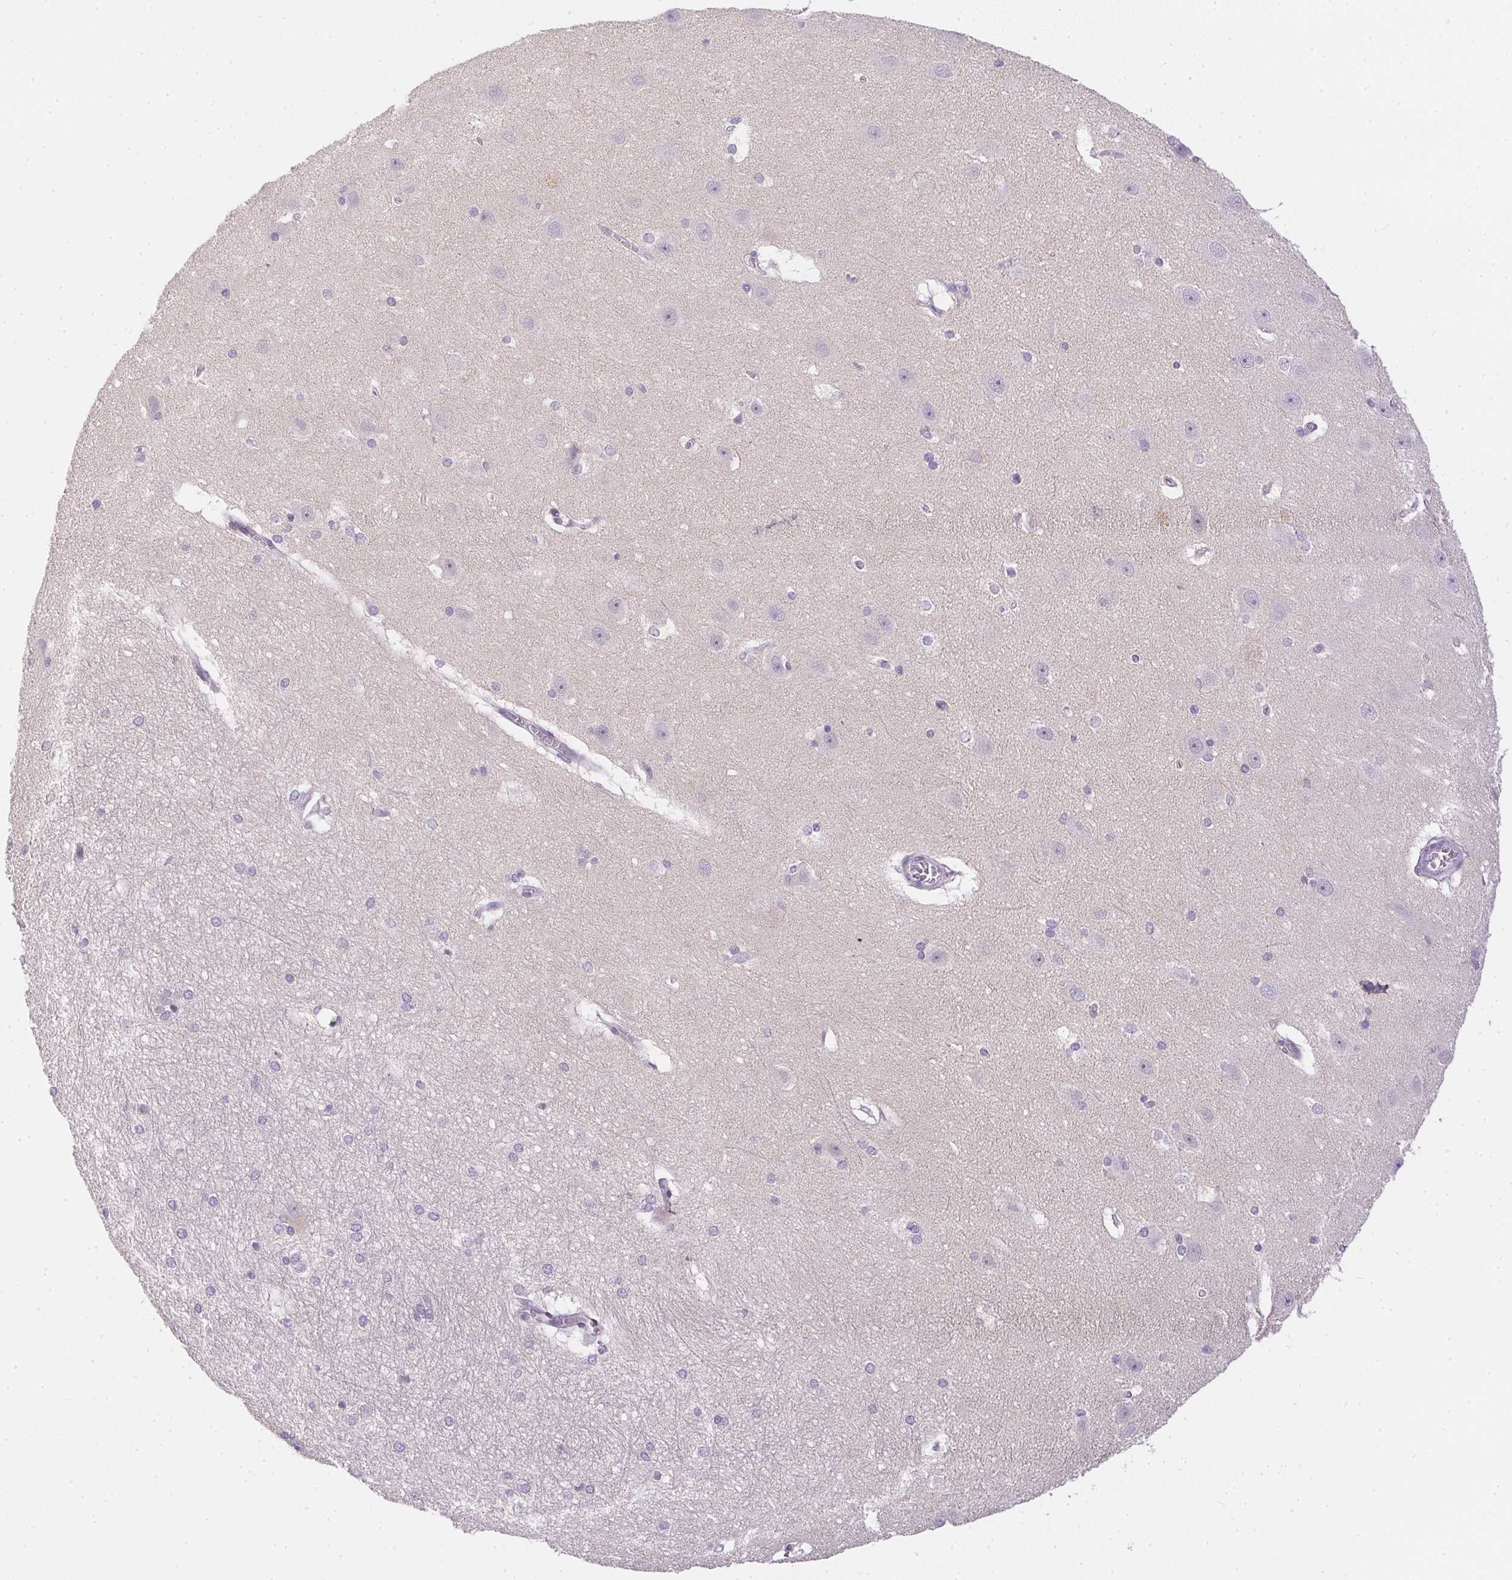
{"staining": {"intensity": "negative", "quantity": "none", "location": "none"}, "tissue": "hippocampus", "cell_type": "Glial cells", "image_type": "normal", "snomed": [{"axis": "morphology", "description": "Normal tissue, NOS"}, {"axis": "topography", "description": "Cerebral cortex"}, {"axis": "topography", "description": "Hippocampus"}], "caption": "Micrograph shows no significant protein positivity in glial cells of normal hippocampus.", "gene": "GSDMC", "patient": {"sex": "female", "age": 19}}